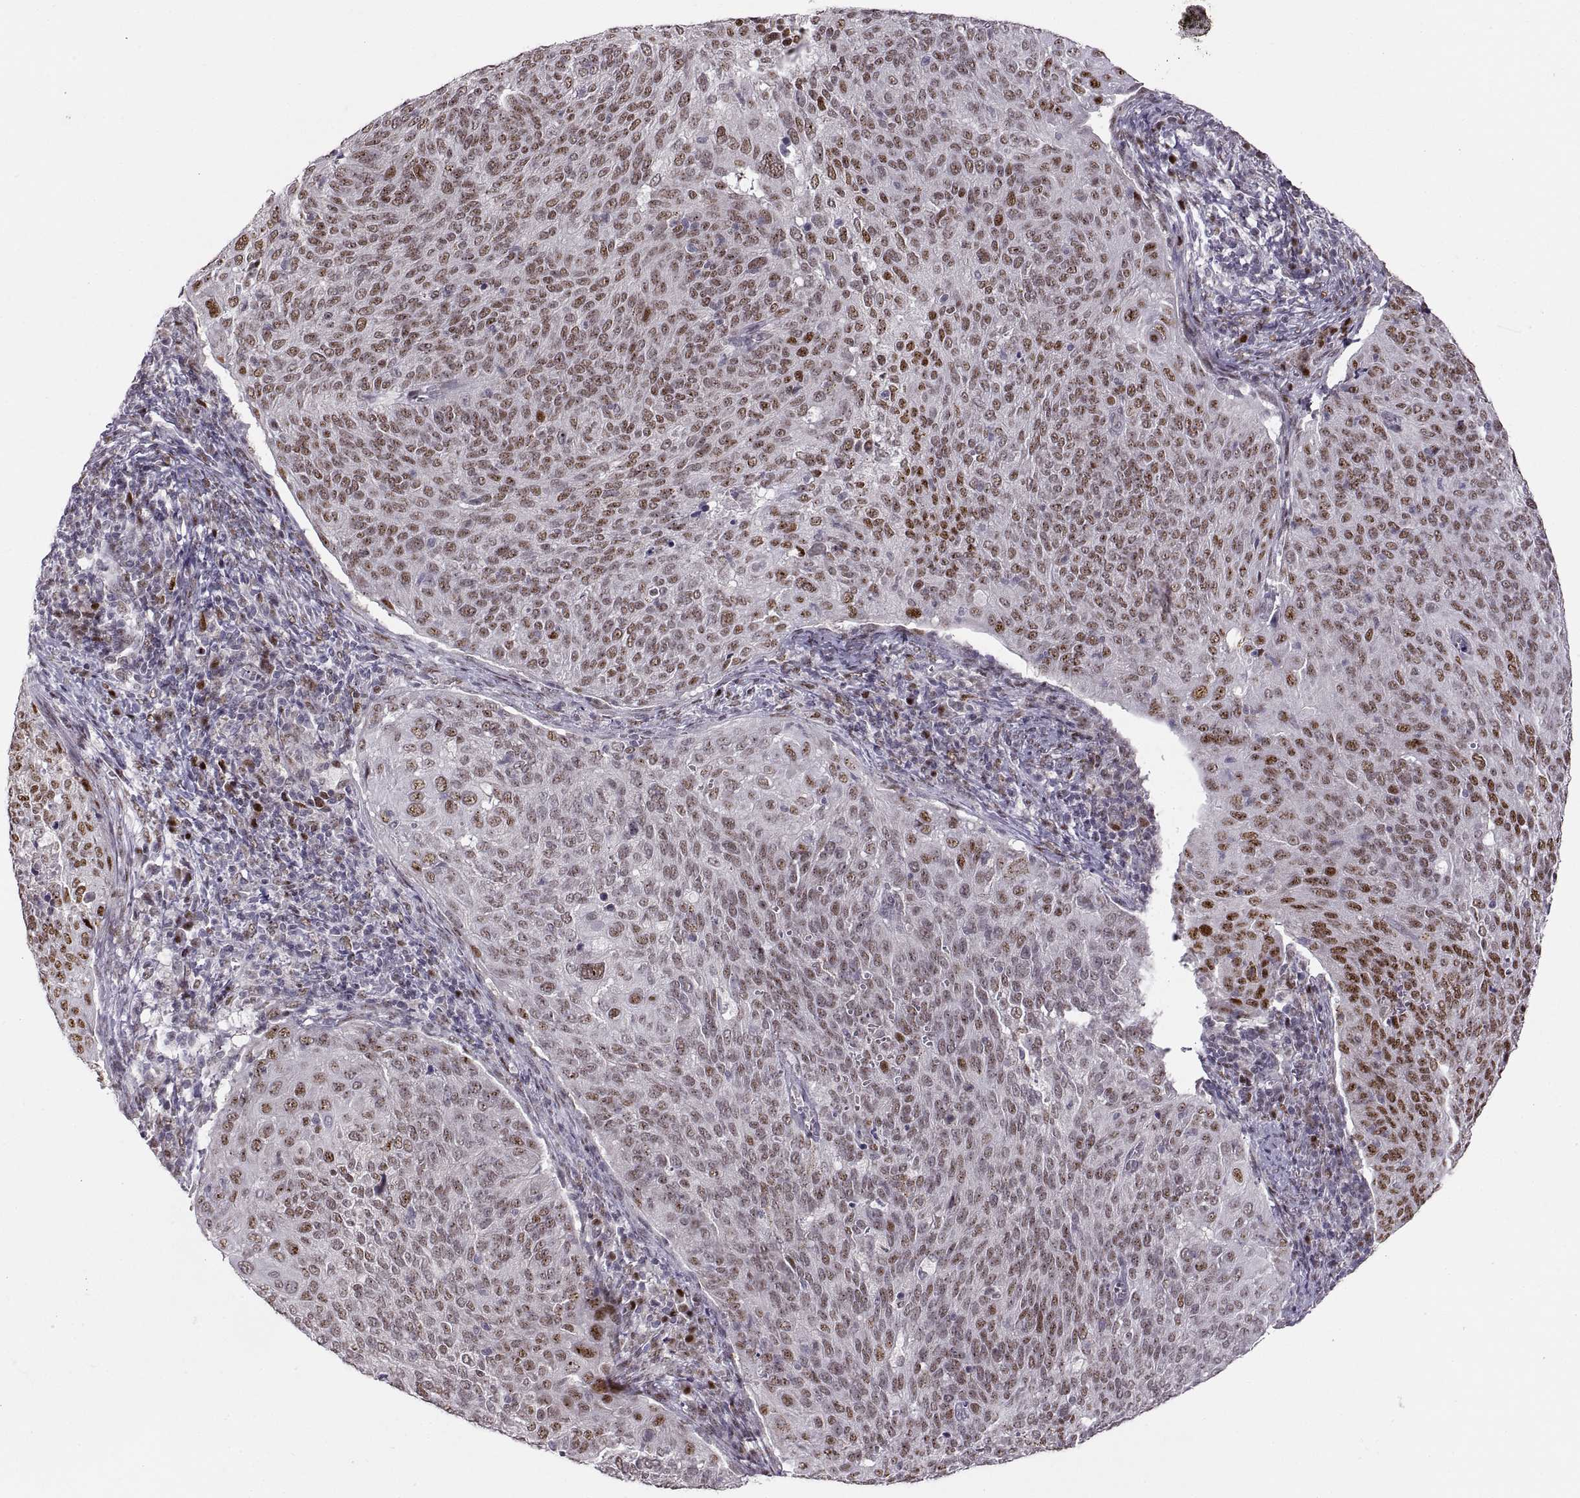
{"staining": {"intensity": "strong", "quantity": "25%-75%", "location": "nuclear"}, "tissue": "cervical cancer", "cell_type": "Tumor cells", "image_type": "cancer", "snomed": [{"axis": "morphology", "description": "Squamous cell carcinoma, NOS"}, {"axis": "topography", "description": "Cervix"}], "caption": "Cervical cancer tissue shows strong nuclear staining in approximately 25%-75% of tumor cells, visualized by immunohistochemistry.", "gene": "SNAI1", "patient": {"sex": "female", "age": 39}}